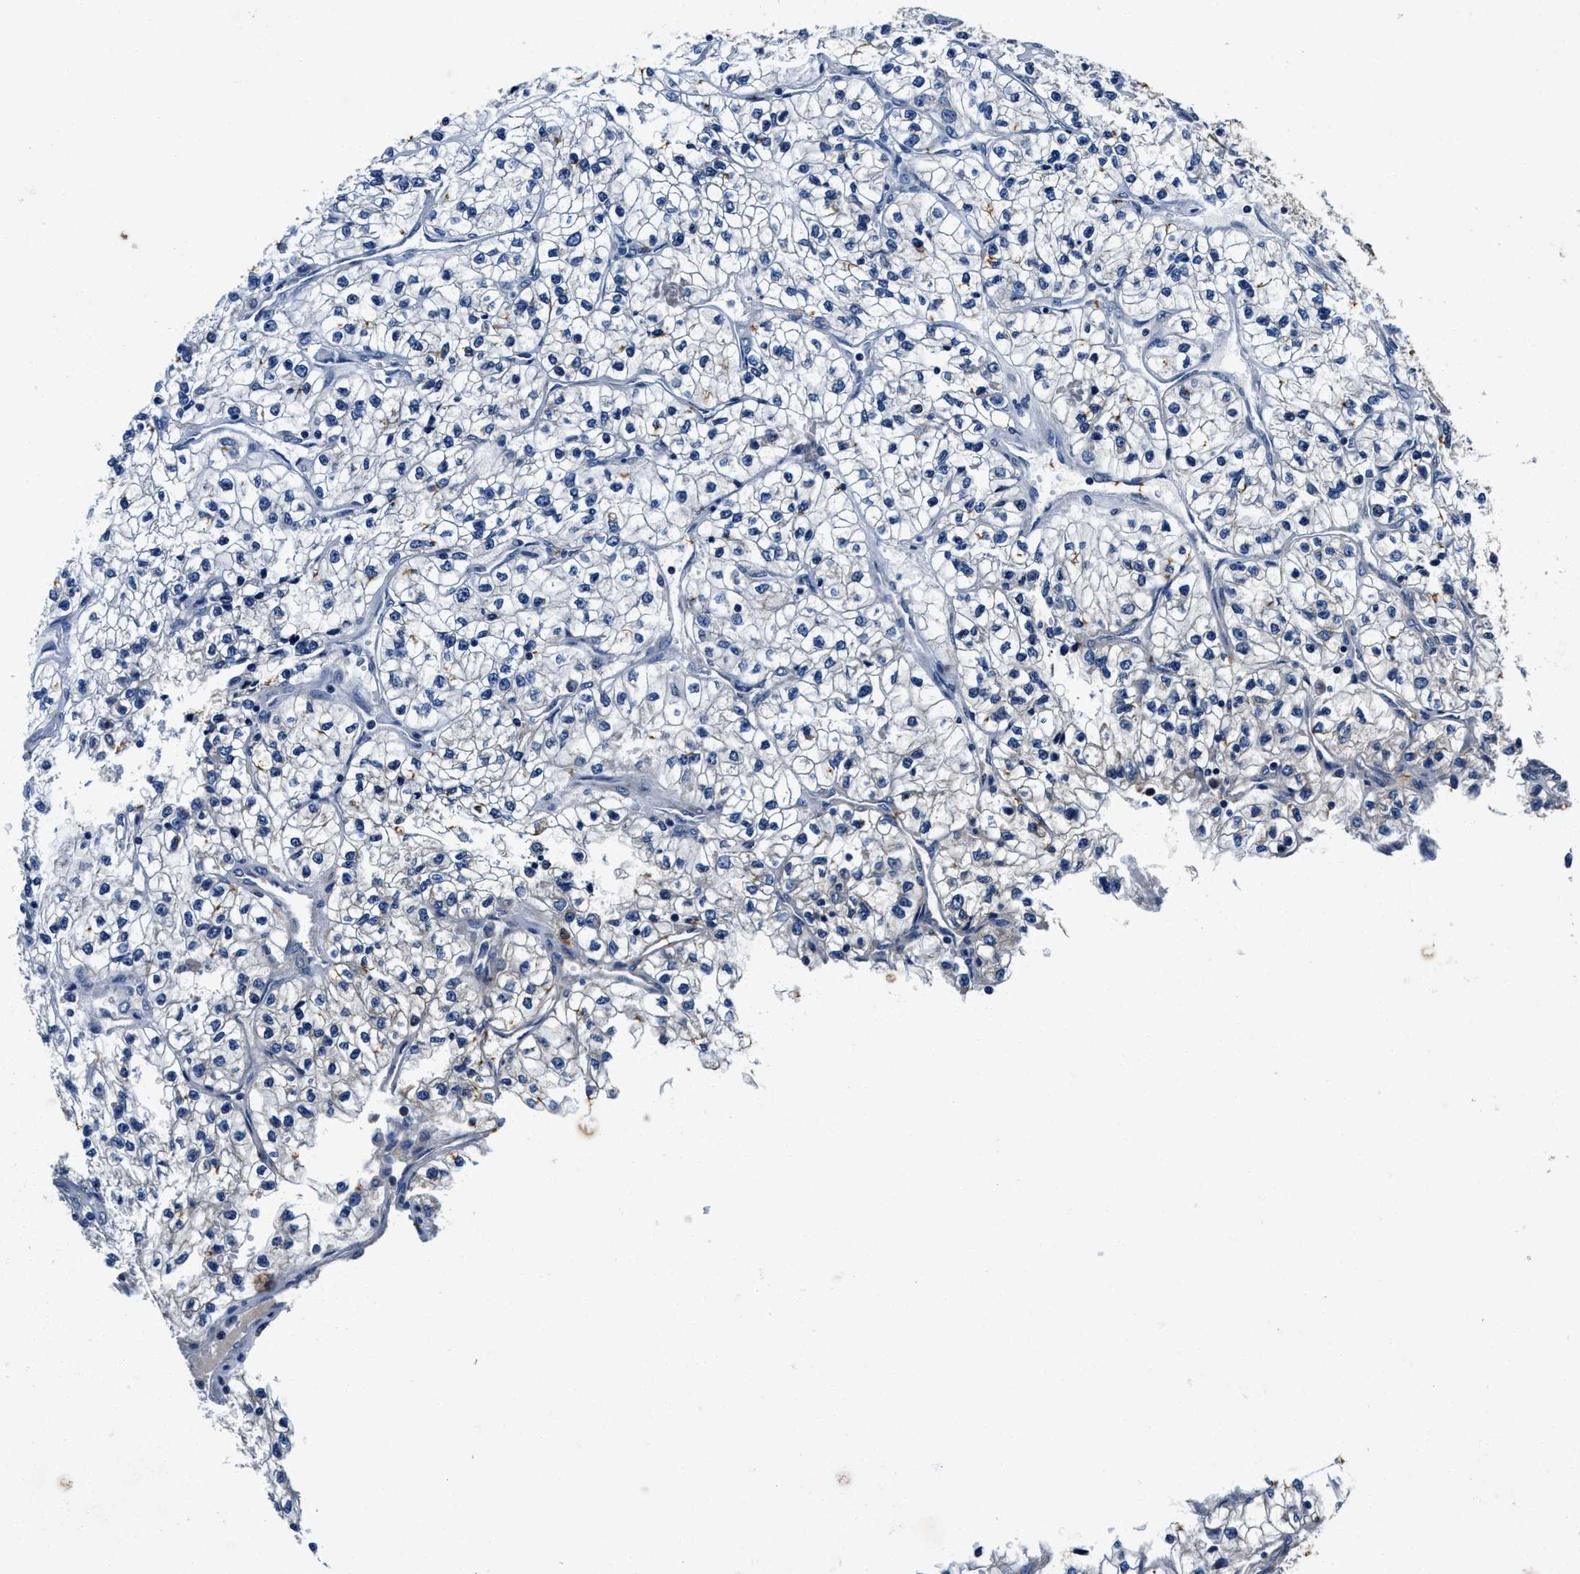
{"staining": {"intensity": "negative", "quantity": "none", "location": "none"}, "tissue": "renal cancer", "cell_type": "Tumor cells", "image_type": "cancer", "snomed": [{"axis": "morphology", "description": "Adenocarcinoma, NOS"}, {"axis": "topography", "description": "Kidney"}], "caption": "This is a image of immunohistochemistry (IHC) staining of renal adenocarcinoma, which shows no staining in tumor cells.", "gene": "PI4KB", "patient": {"sex": "female", "age": 57}}